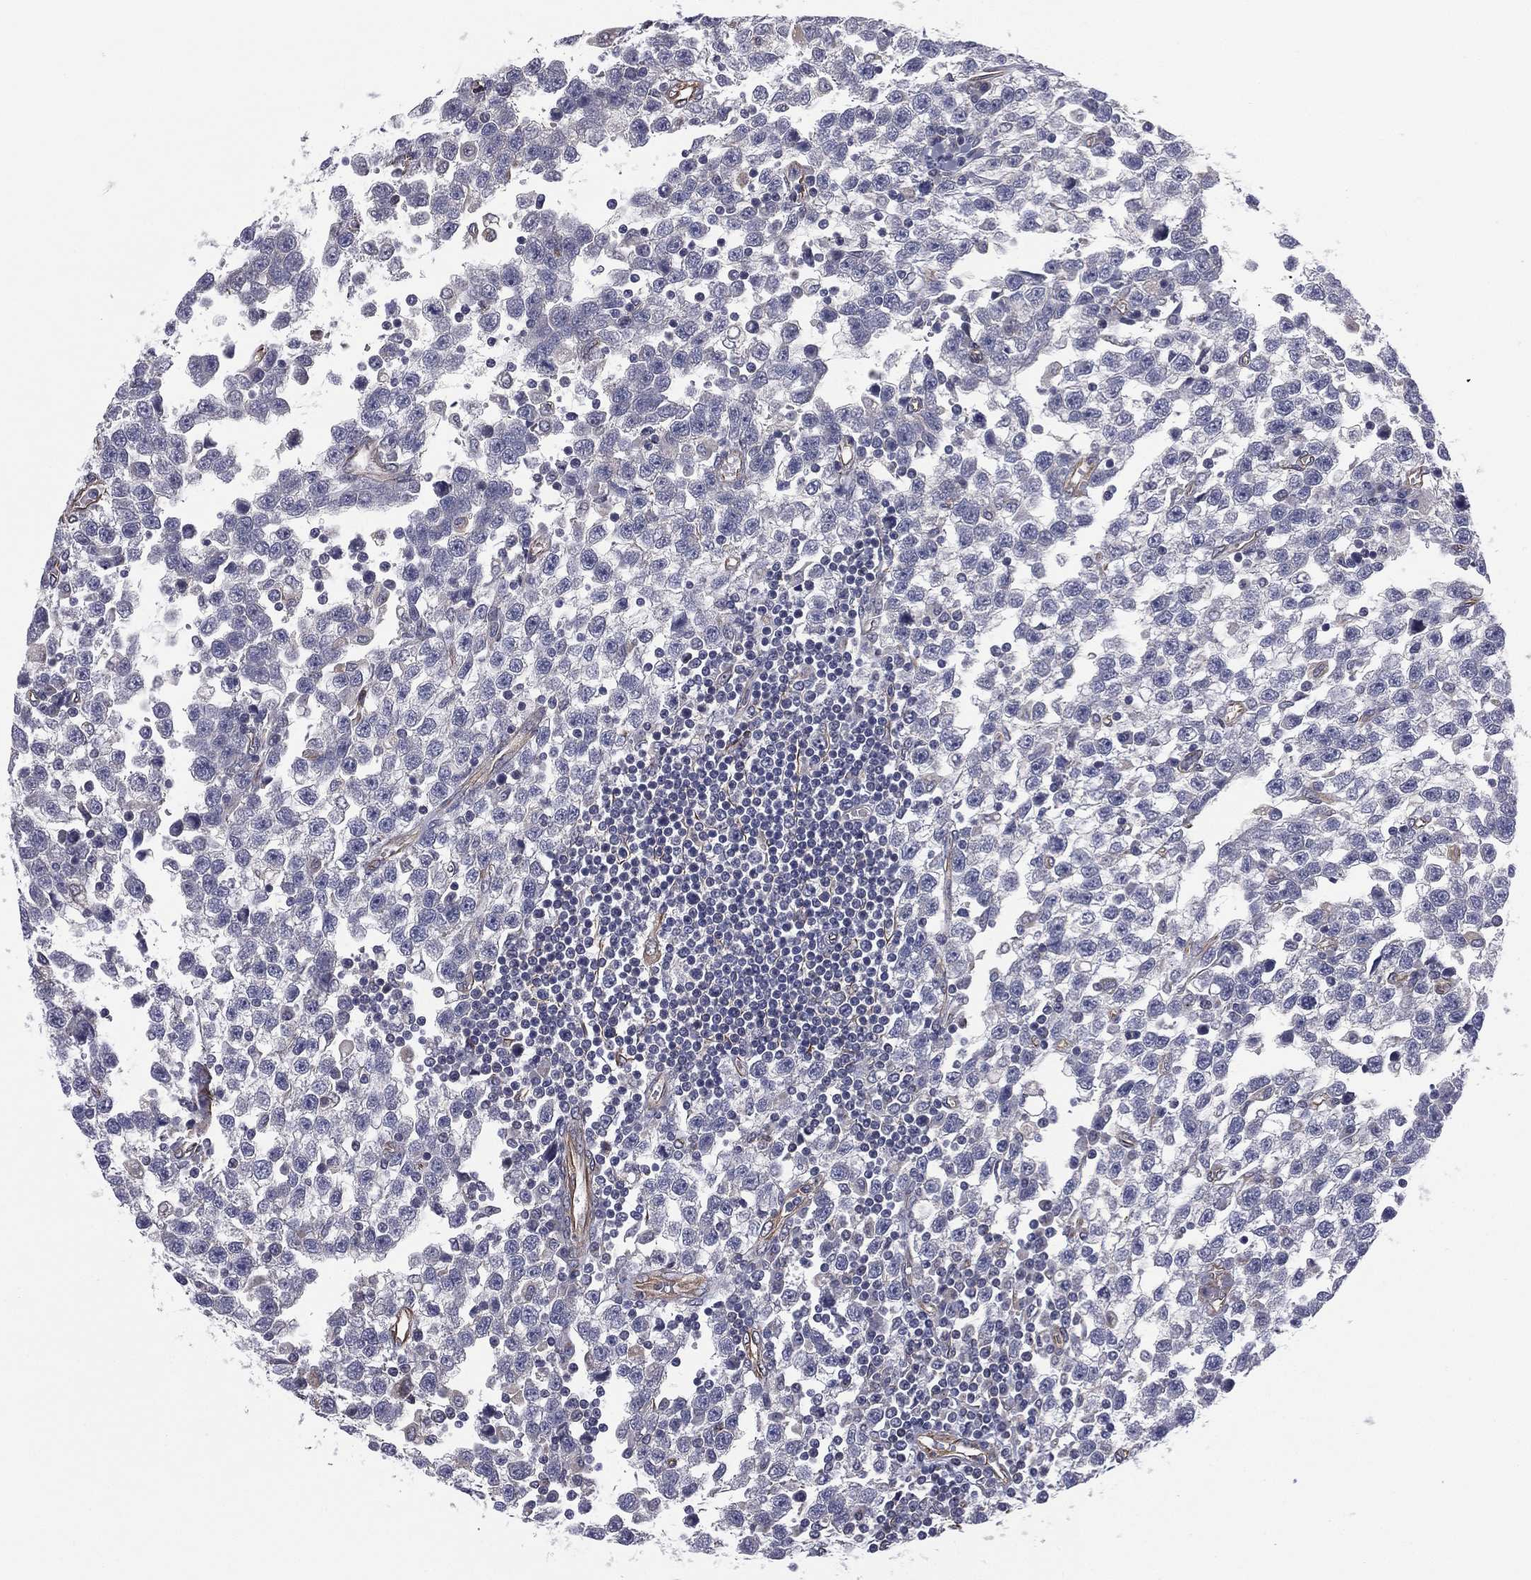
{"staining": {"intensity": "negative", "quantity": "none", "location": "none"}, "tissue": "testis cancer", "cell_type": "Tumor cells", "image_type": "cancer", "snomed": [{"axis": "morphology", "description": "Seminoma, NOS"}, {"axis": "topography", "description": "Testis"}], "caption": "Tumor cells are negative for protein expression in human testis cancer.", "gene": "SCUBE1", "patient": {"sex": "male", "age": 34}}